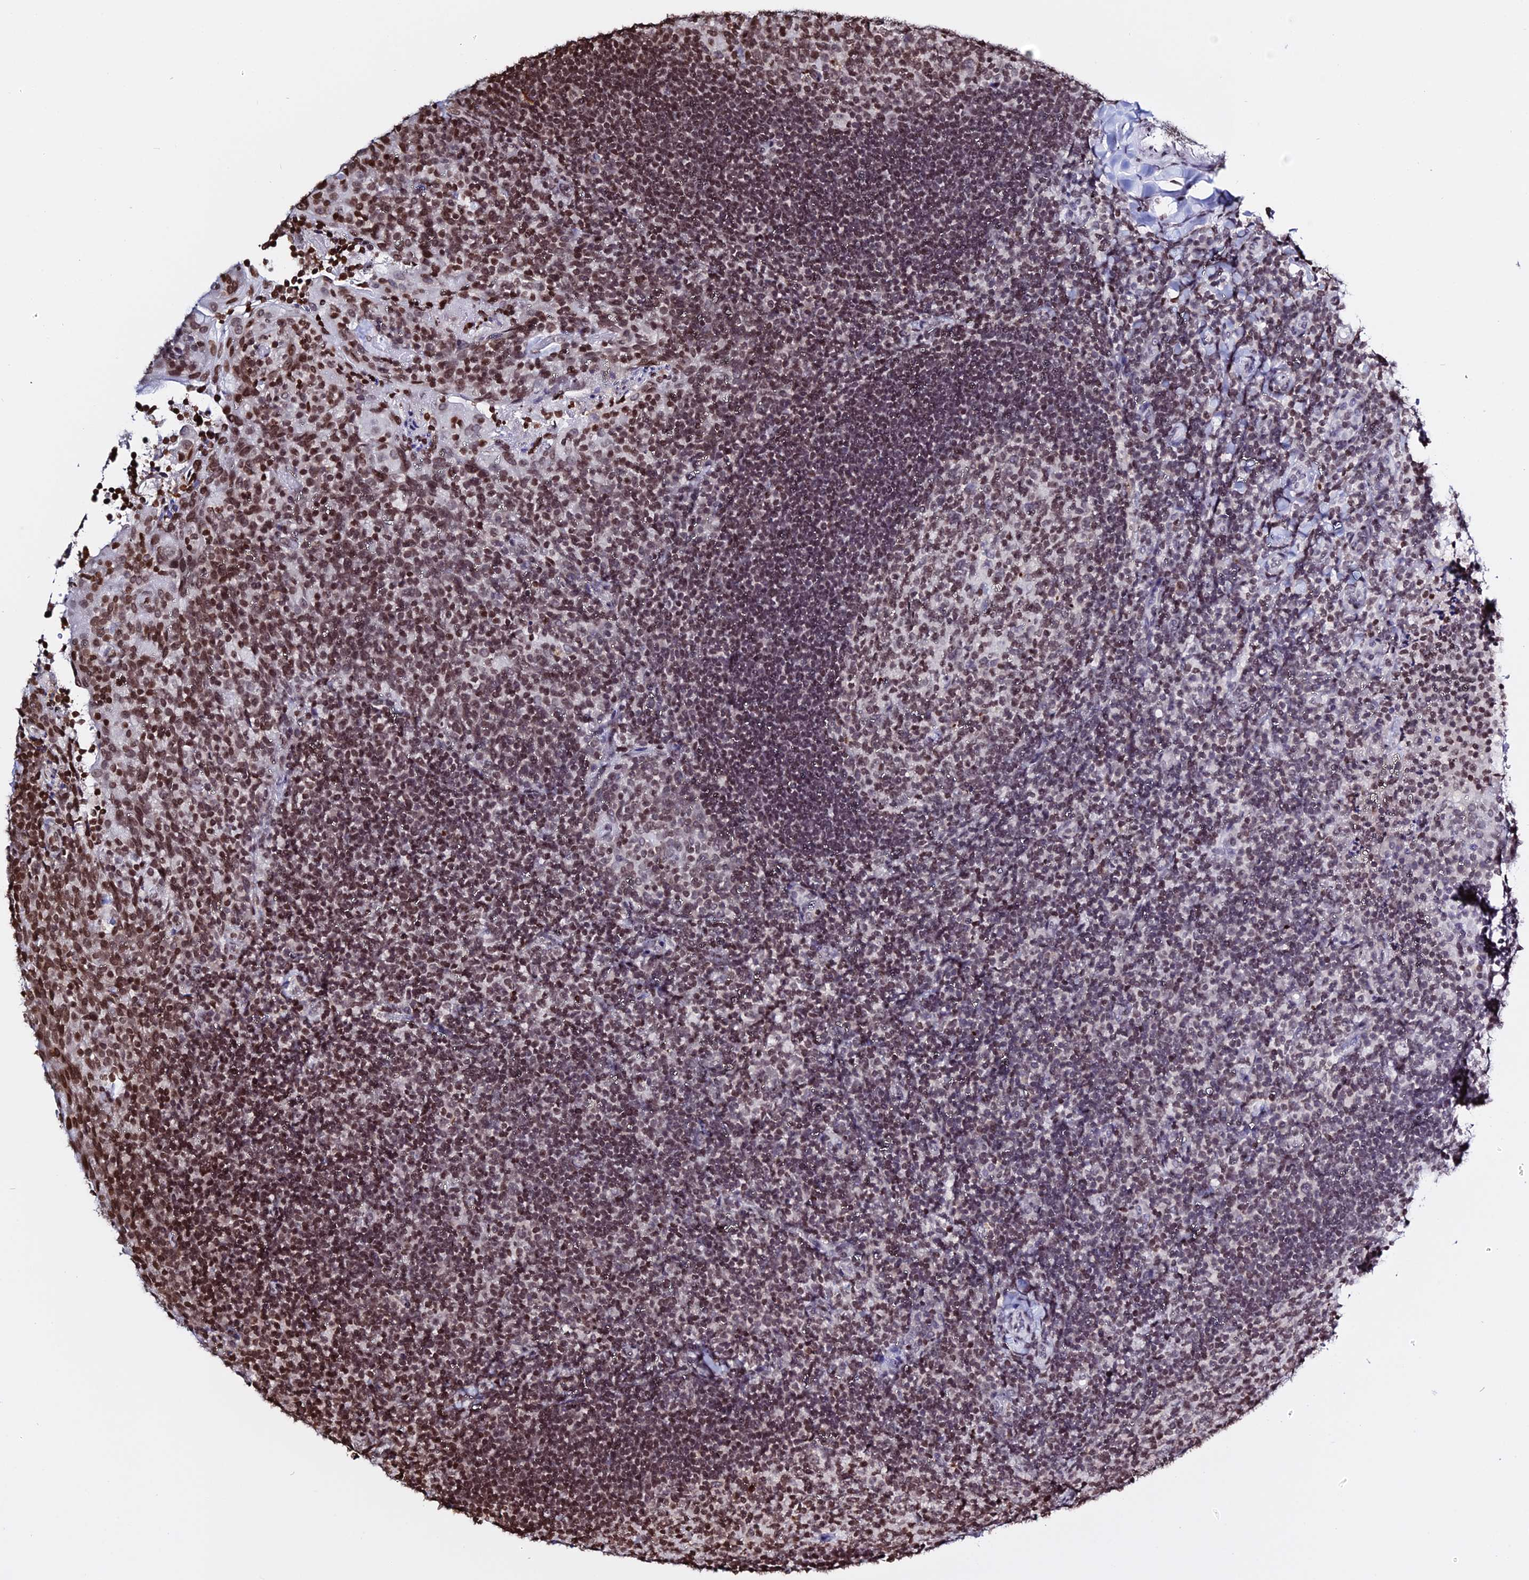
{"staining": {"intensity": "moderate", "quantity": ">75%", "location": "nuclear"}, "tissue": "tonsil", "cell_type": "Germinal center cells", "image_type": "normal", "snomed": [{"axis": "morphology", "description": "Normal tissue, NOS"}, {"axis": "topography", "description": "Tonsil"}], "caption": "High-power microscopy captured an IHC image of unremarkable tonsil, revealing moderate nuclear staining in approximately >75% of germinal center cells. The staining is performed using DAB (3,3'-diaminobenzidine) brown chromogen to label protein expression. The nuclei are counter-stained blue using hematoxylin.", "gene": "ENSG00000282988", "patient": {"sex": "female", "age": 10}}